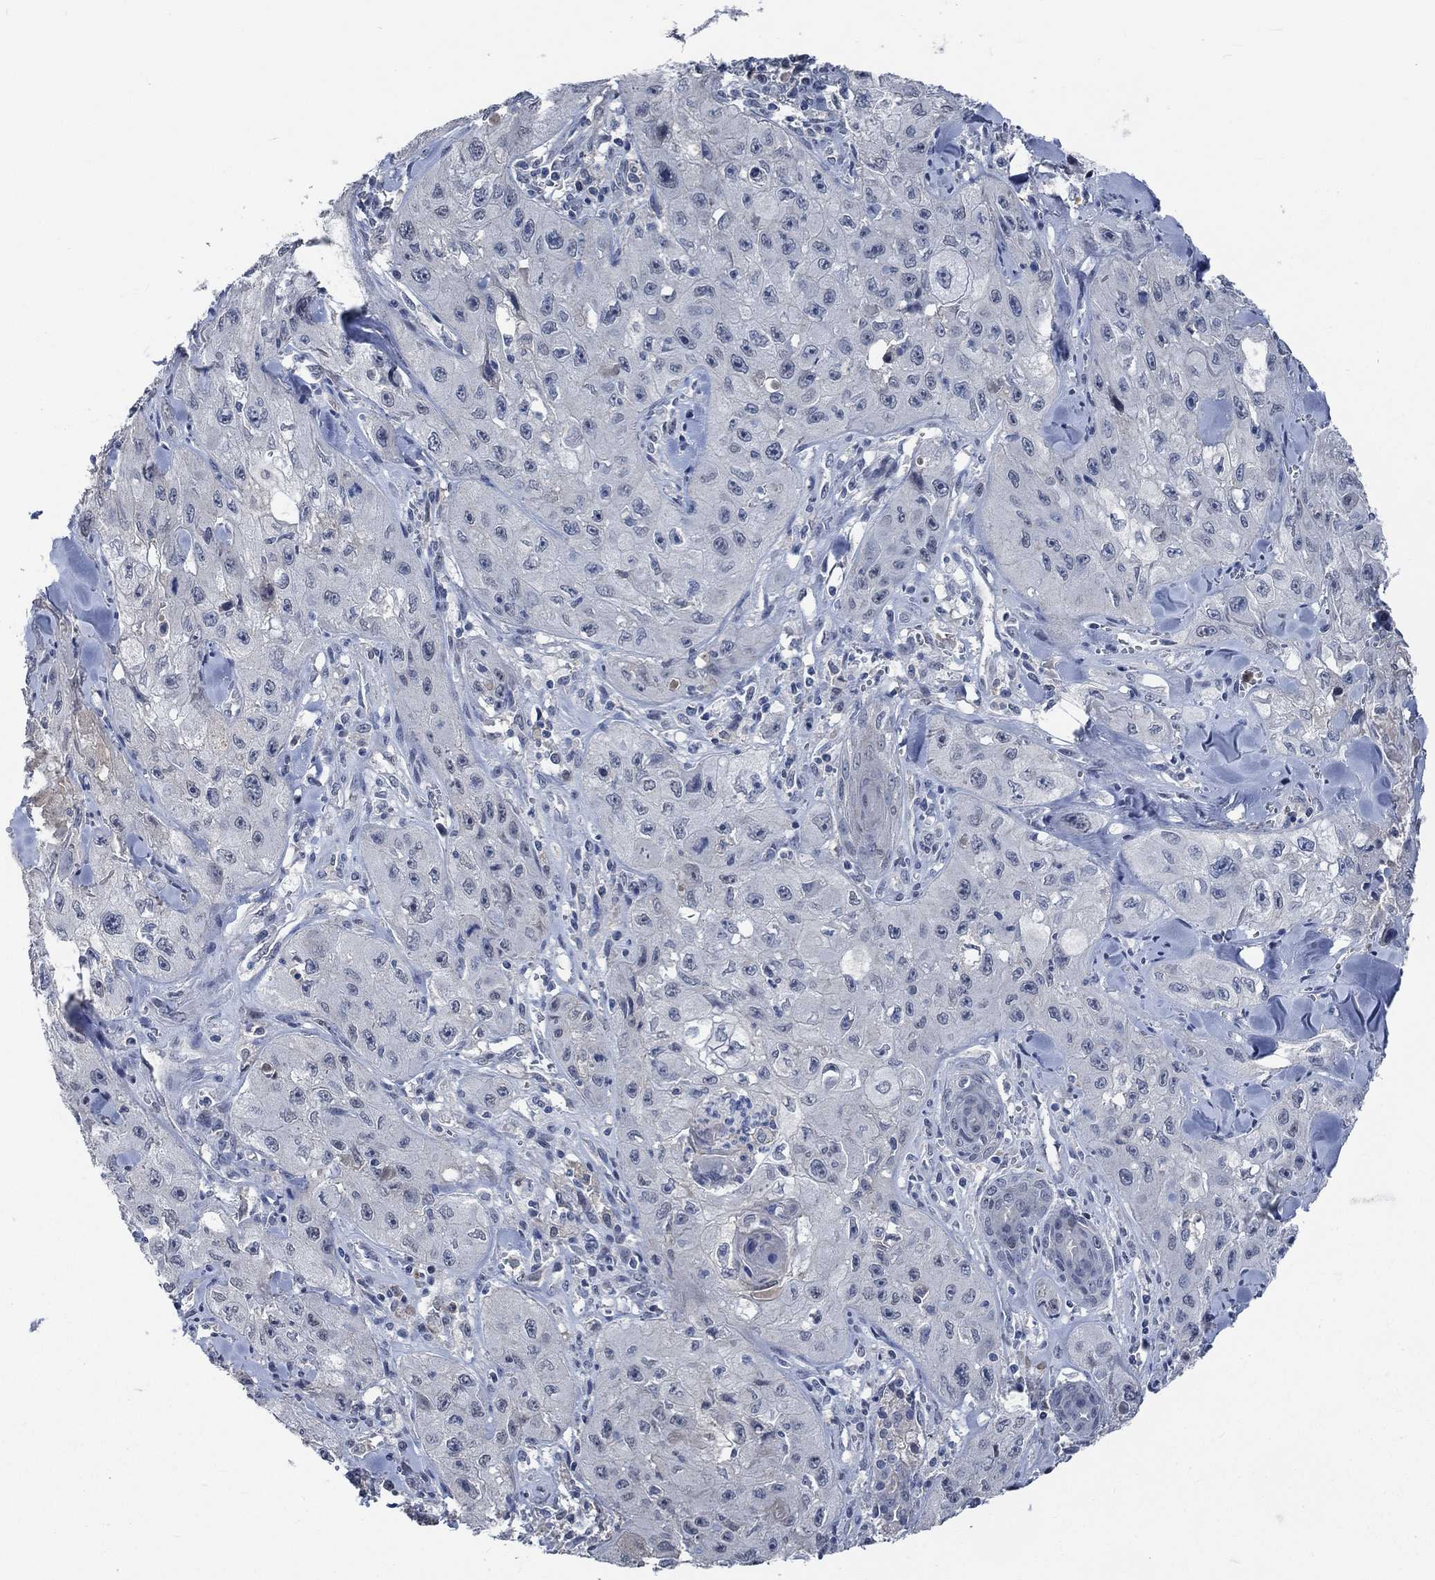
{"staining": {"intensity": "negative", "quantity": "none", "location": "none"}, "tissue": "skin cancer", "cell_type": "Tumor cells", "image_type": "cancer", "snomed": [{"axis": "morphology", "description": "Squamous cell carcinoma, NOS"}, {"axis": "topography", "description": "Skin"}, {"axis": "topography", "description": "Subcutis"}], "caption": "An immunohistochemistry photomicrograph of skin squamous cell carcinoma is shown. There is no staining in tumor cells of skin squamous cell carcinoma.", "gene": "OBSCN", "patient": {"sex": "male", "age": 73}}